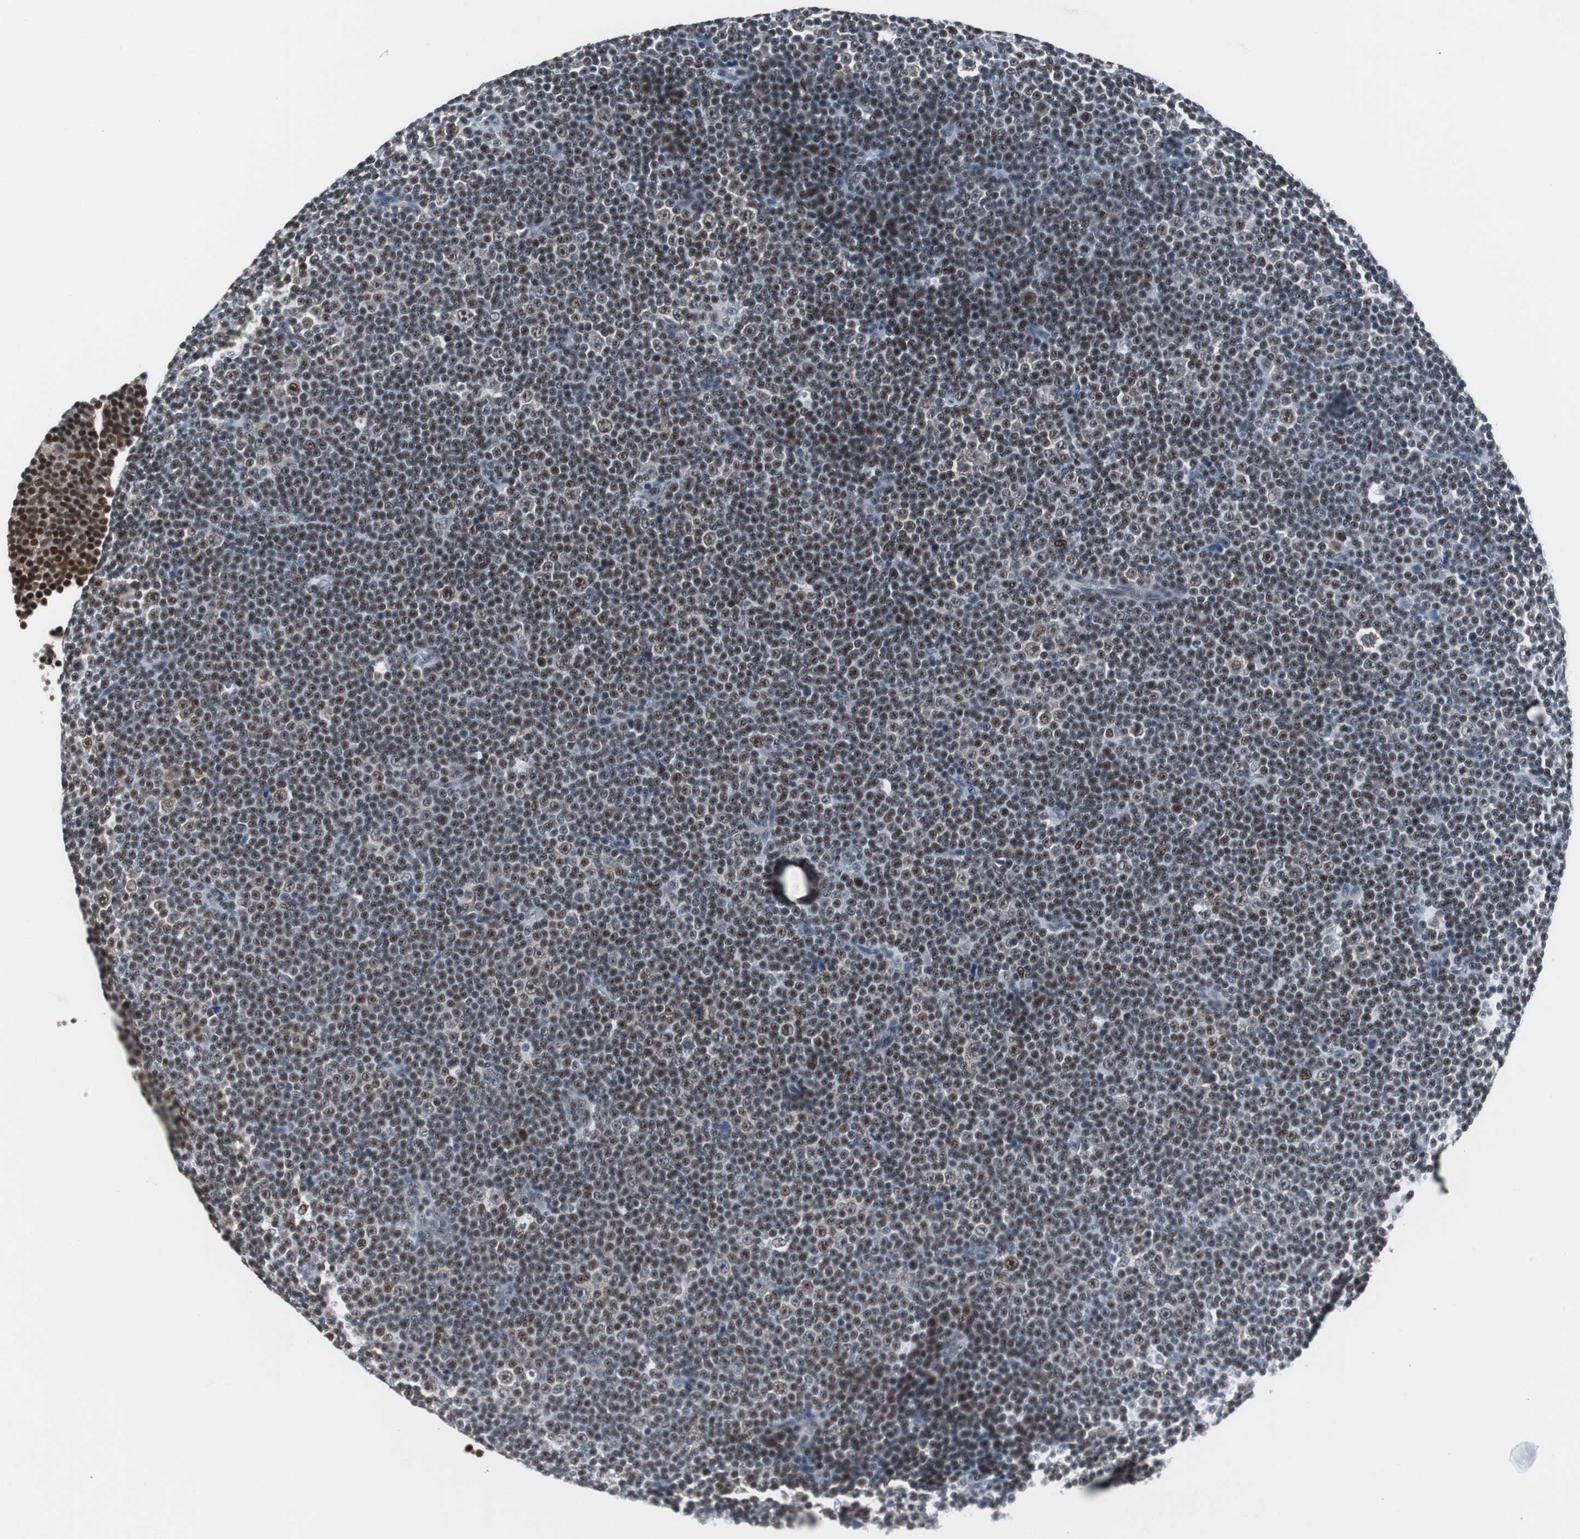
{"staining": {"intensity": "moderate", "quantity": ">75%", "location": "nuclear"}, "tissue": "lymphoma", "cell_type": "Tumor cells", "image_type": "cancer", "snomed": [{"axis": "morphology", "description": "Malignant lymphoma, non-Hodgkin's type, Low grade"}, {"axis": "topography", "description": "Lymph node"}], "caption": "Lymphoma stained with DAB (3,3'-diaminobenzidine) immunohistochemistry (IHC) shows medium levels of moderate nuclear staining in approximately >75% of tumor cells.", "gene": "ZHX2", "patient": {"sex": "female", "age": 67}}